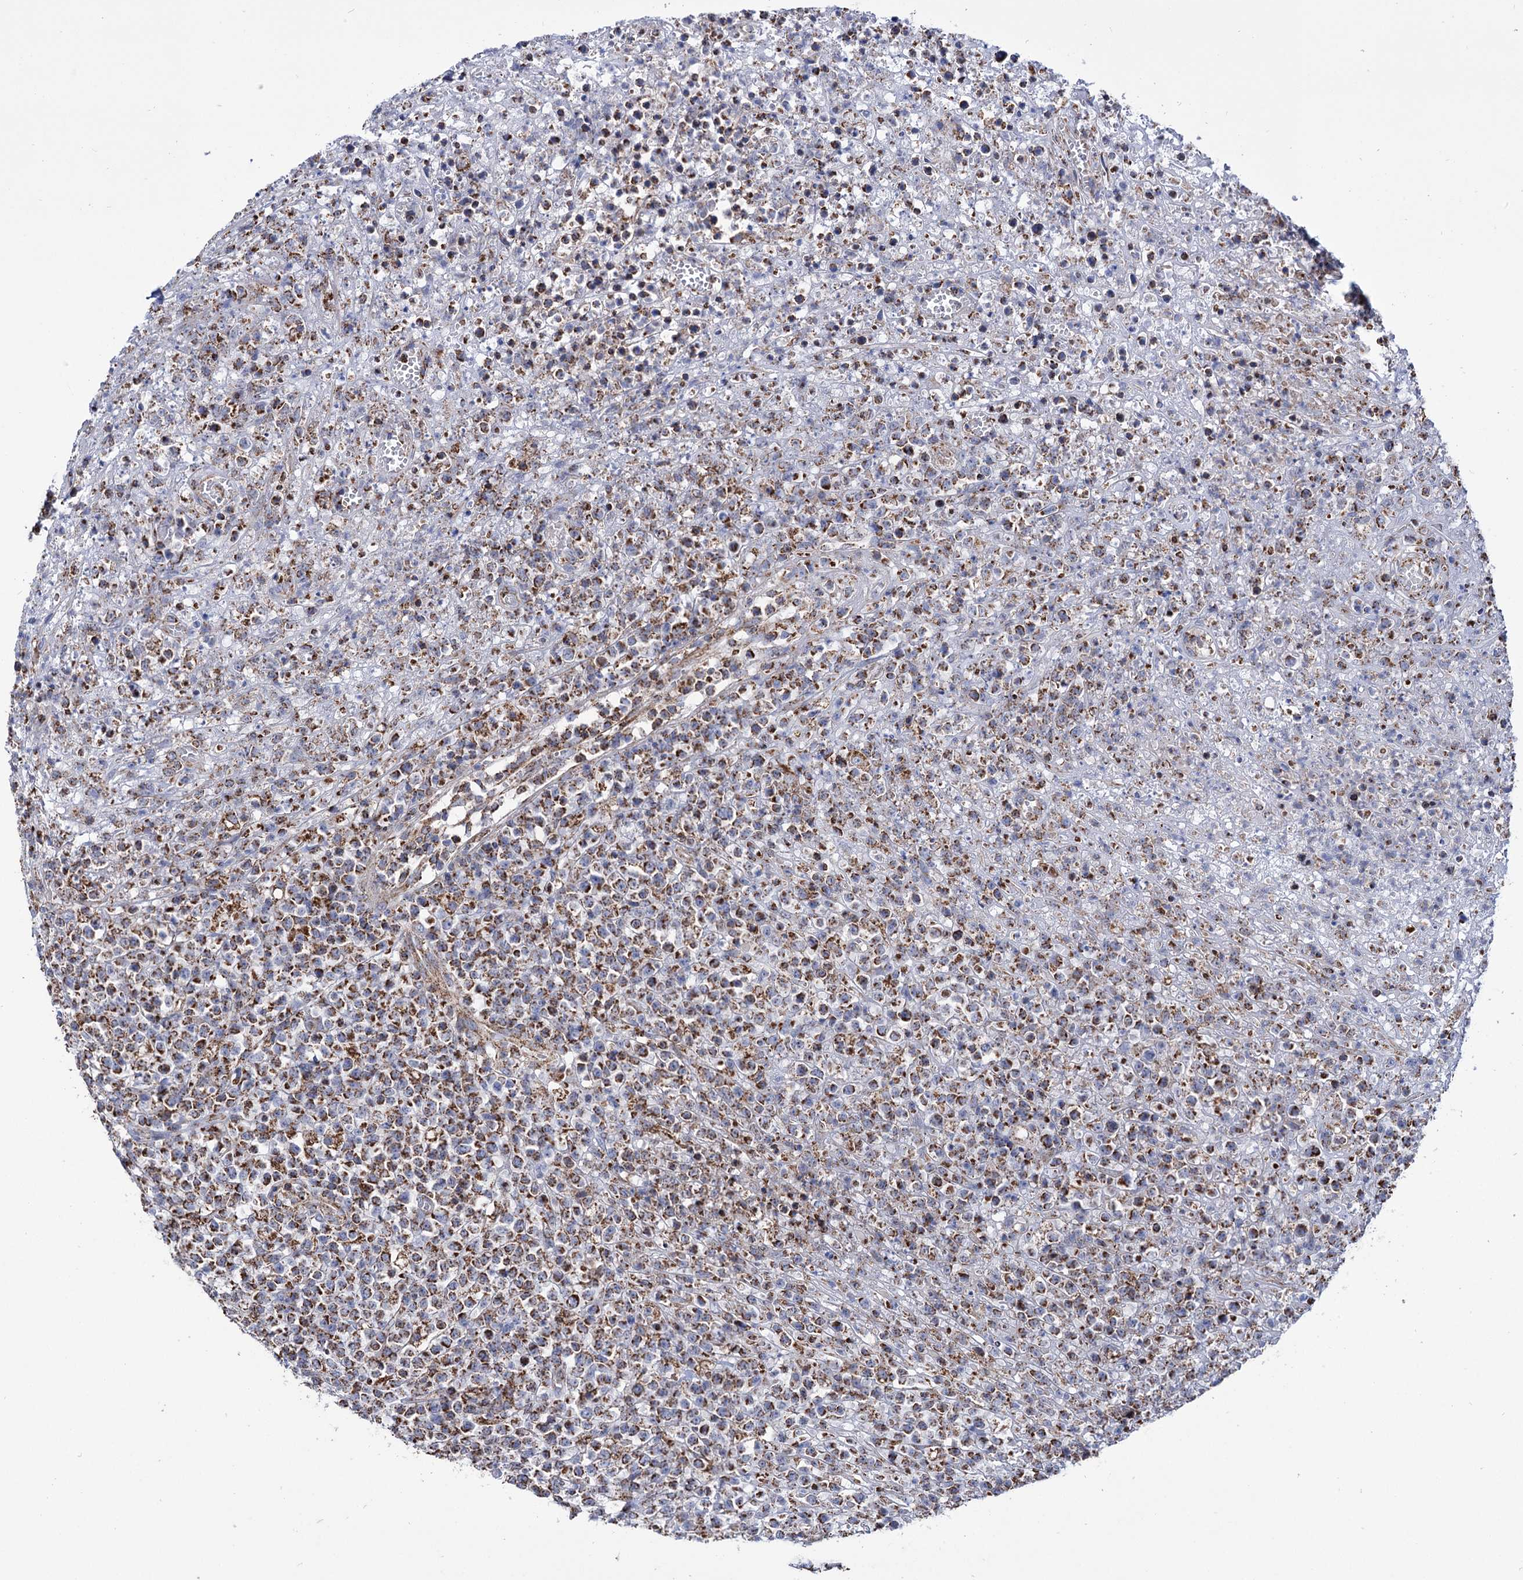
{"staining": {"intensity": "moderate", "quantity": ">75%", "location": "cytoplasmic/membranous"}, "tissue": "lymphoma", "cell_type": "Tumor cells", "image_type": "cancer", "snomed": [{"axis": "morphology", "description": "Malignant lymphoma, non-Hodgkin's type, High grade"}, {"axis": "topography", "description": "Colon"}], "caption": "A medium amount of moderate cytoplasmic/membranous expression is seen in approximately >75% of tumor cells in lymphoma tissue.", "gene": "ABHD10", "patient": {"sex": "female", "age": 53}}